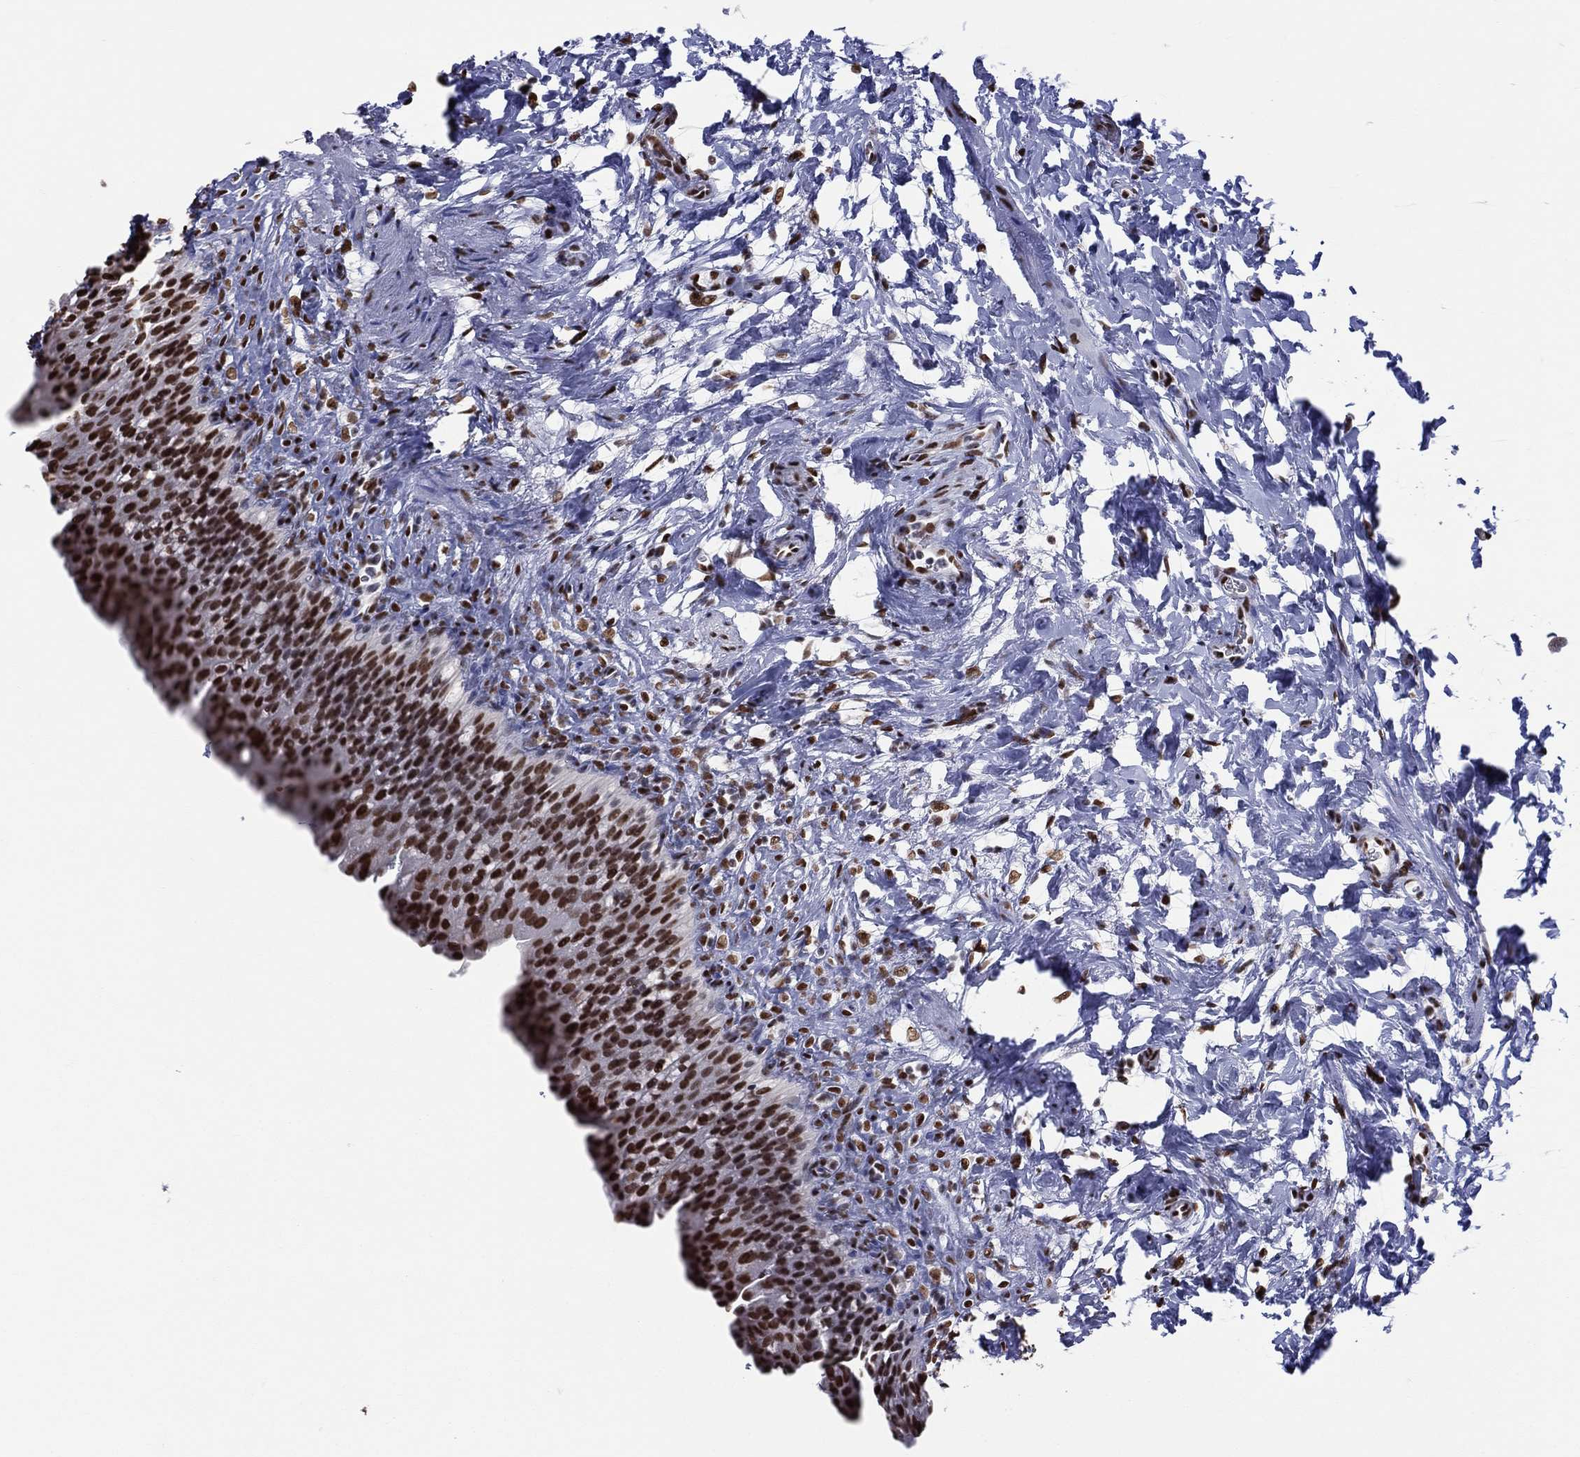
{"staining": {"intensity": "strong", "quantity": ">75%", "location": "nuclear"}, "tissue": "urinary bladder", "cell_type": "Urothelial cells", "image_type": "normal", "snomed": [{"axis": "morphology", "description": "Normal tissue, NOS"}, {"axis": "topography", "description": "Urinary bladder"}], "caption": "Approximately >75% of urothelial cells in benign human urinary bladder demonstrate strong nuclear protein staining as visualized by brown immunohistochemical staining.", "gene": "ZNF7", "patient": {"sex": "male", "age": 76}}